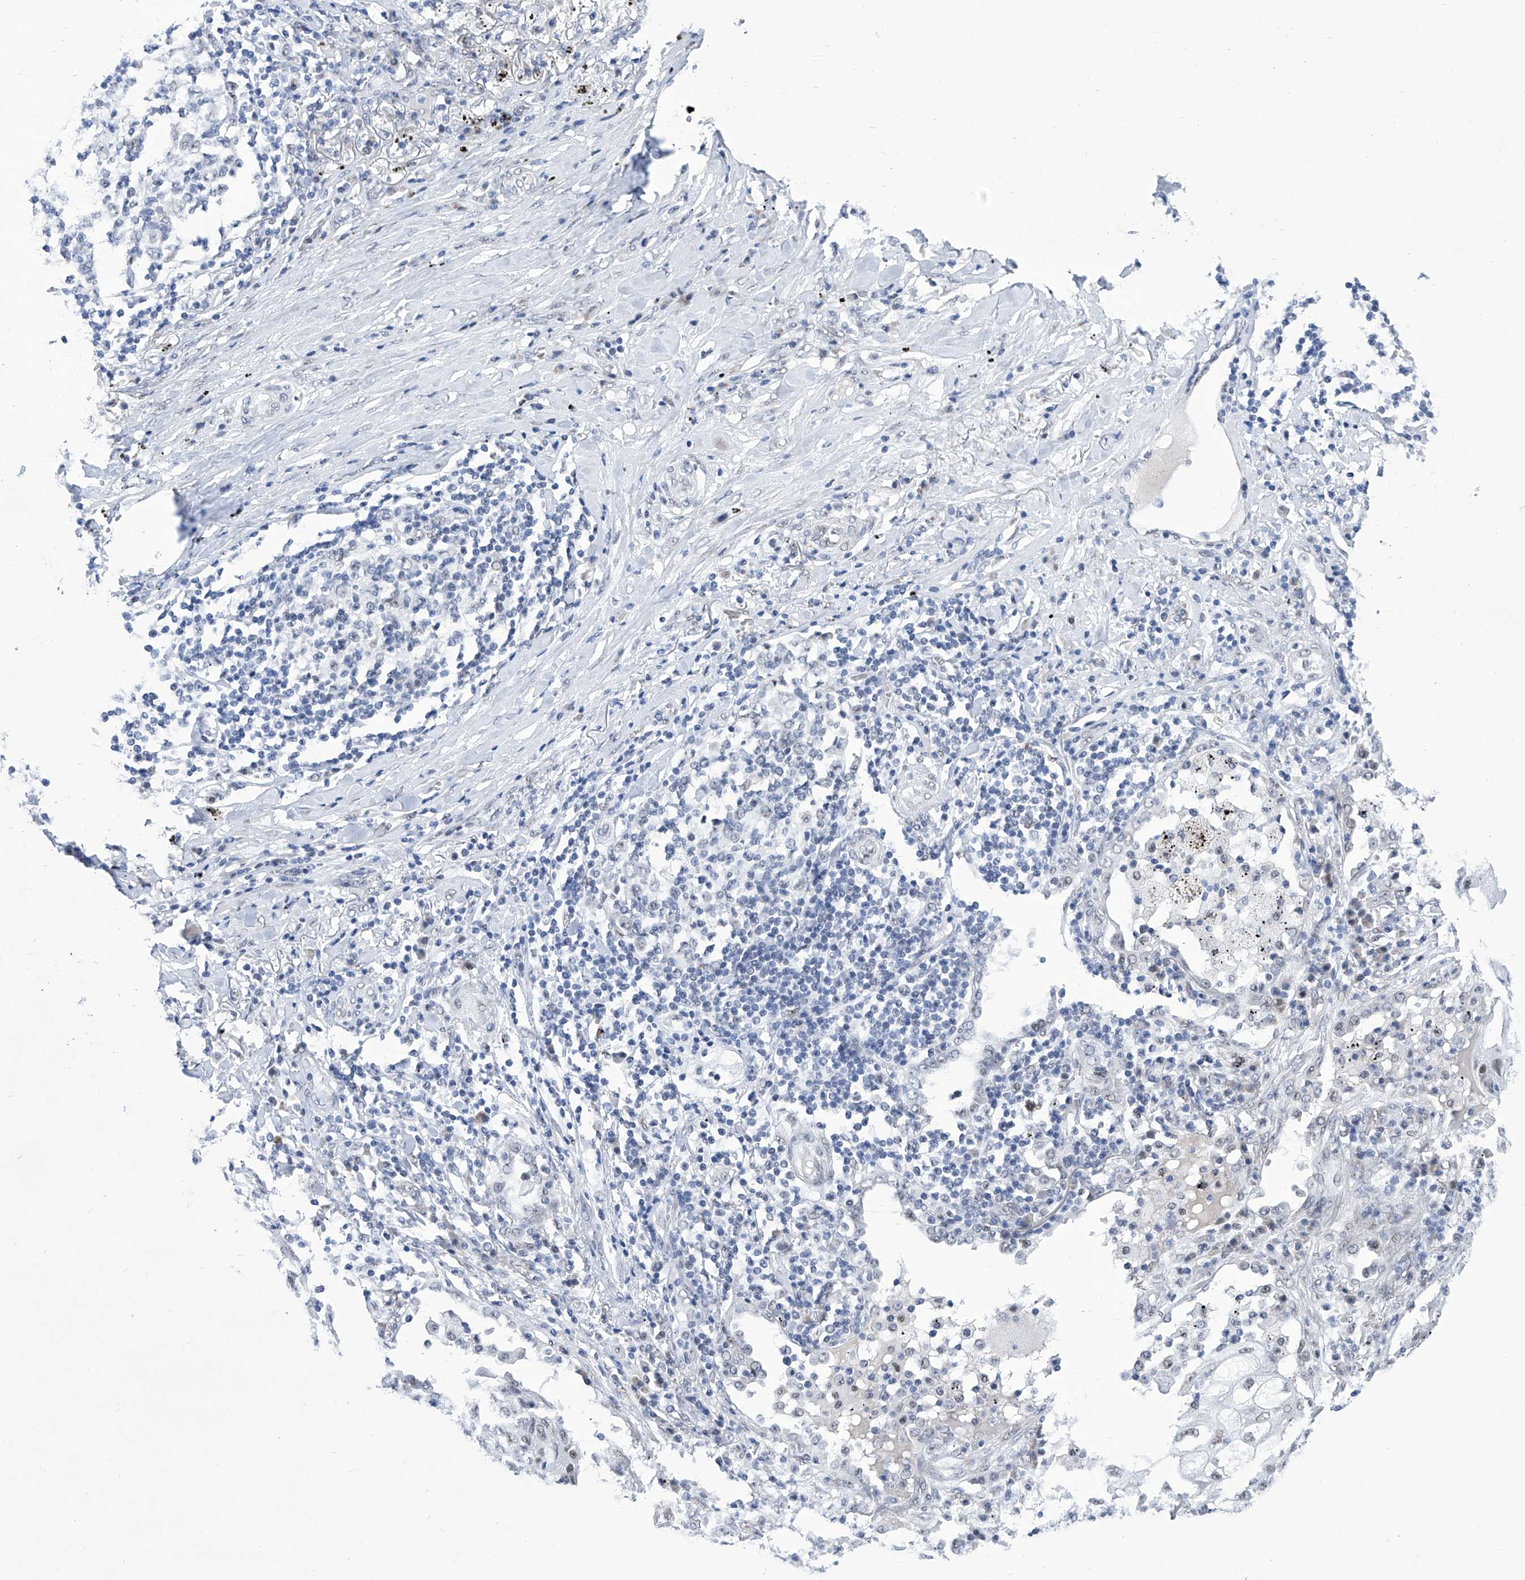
{"staining": {"intensity": "weak", "quantity": "<25%", "location": "nuclear"}, "tissue": "lung cancer", "cell_type": "Tumor cells", "image_type": "cancer", "snomed": [{"axis": "morphology", "description": "Squamous cell carcinoma, NOS"}, {"axis": "topography", "description": "Lung"}], "caption": "Tumor cells are negative for protein expression in human lung cancer. Brightfield microscopy of immunohistochemistry stained with DAB (brown) and hematoxylin (blue), captured at high magnification.", "gene": "SART1", "patient": {"sex": "female", "age": 63}}